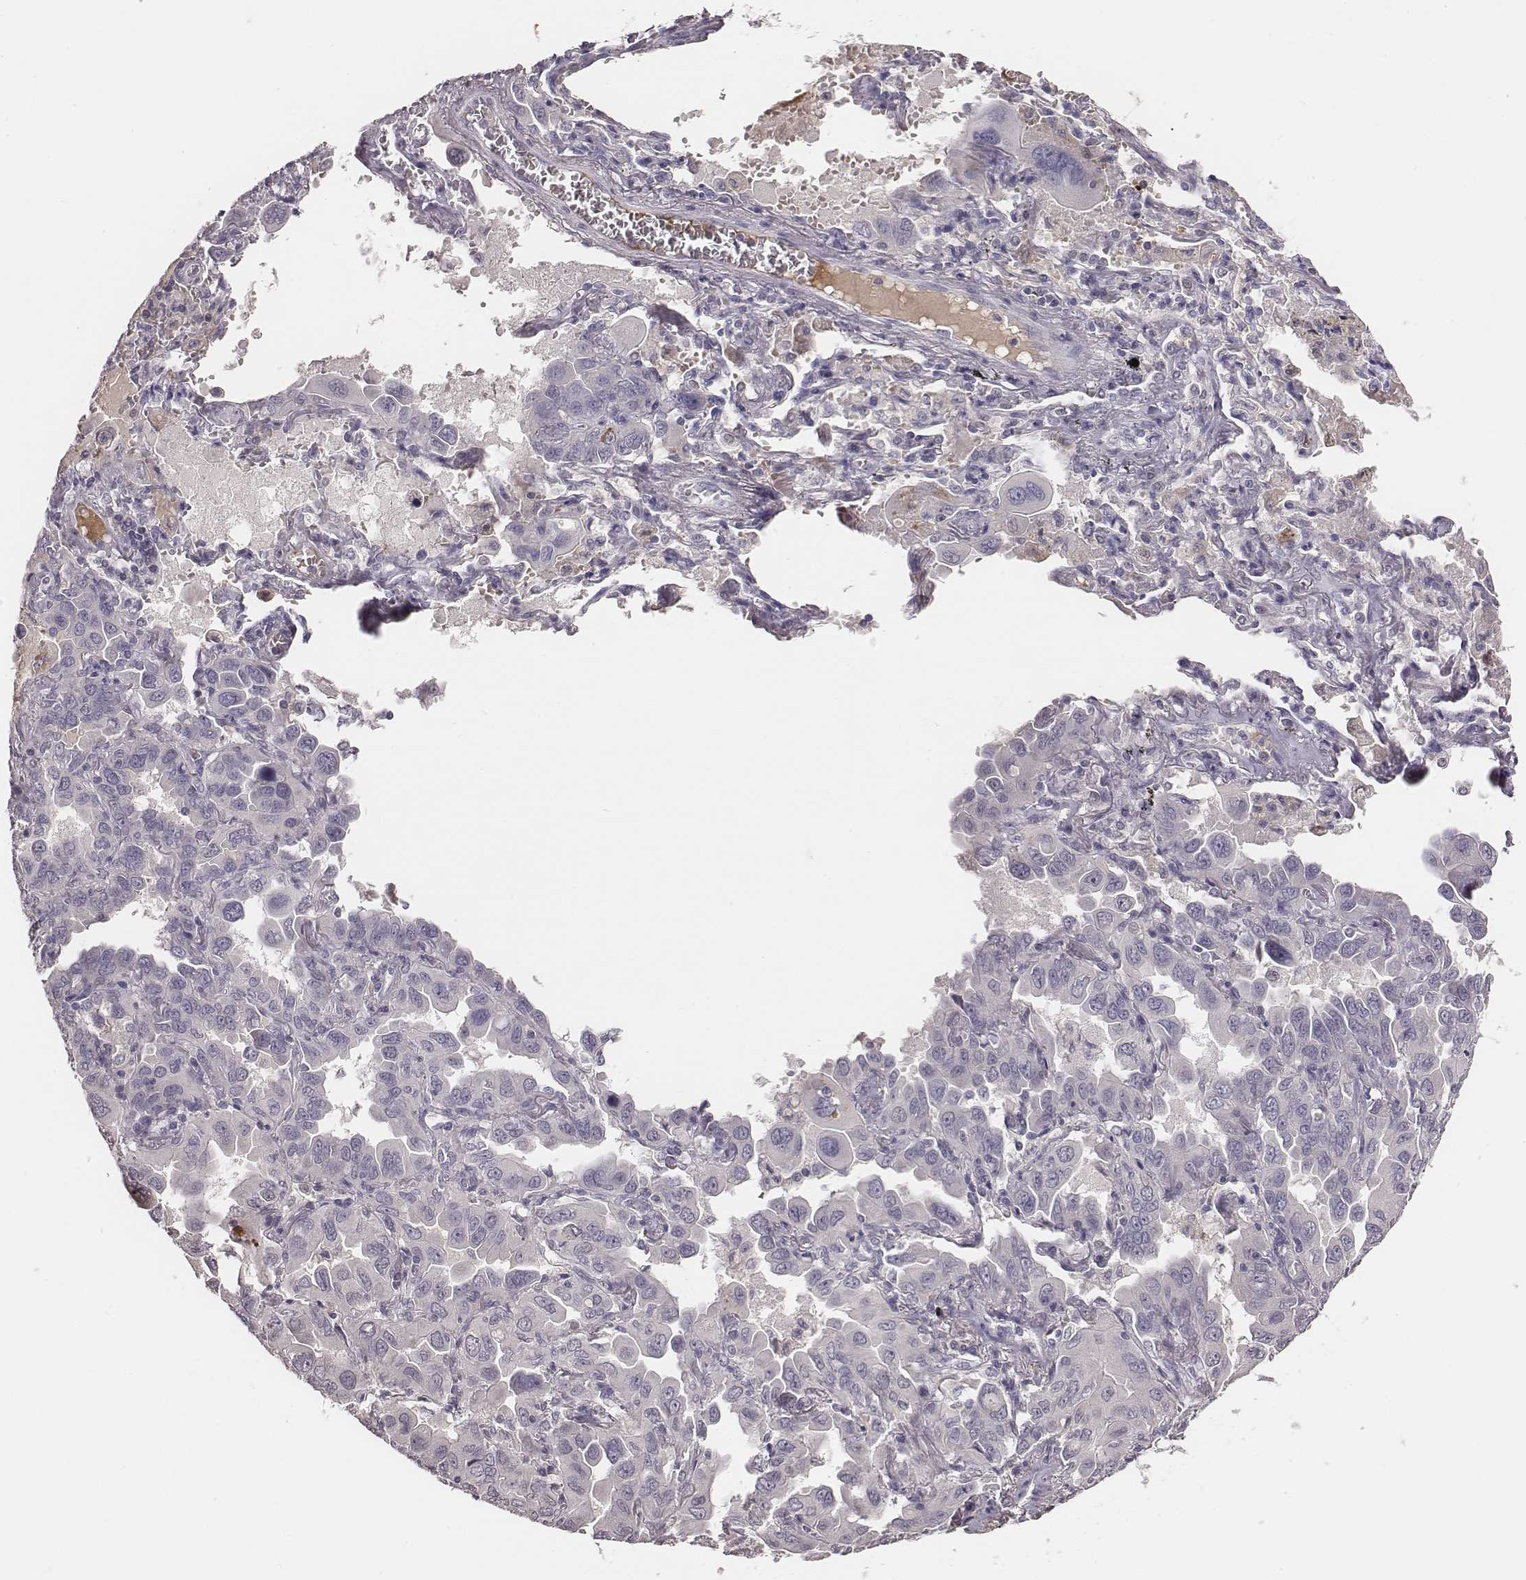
{"staining": {"intensity": "negative", "quantity": "none", "location": "none"}, "tissue": "lung cancer", "cell_type": "Tumor cells", "image_type": "cancer", "snomed": [{"axis": "morphology", "description": "Adenocarcinoma, NOS"}, {"axis": "topography", "description": "Lung"}], "caption": "The image demonstrates no staining of tumor cells in lung cancer (adenocarcinoma).", "gene": "SLC22A6", "patient": {"sex": "male", "age": 64}}